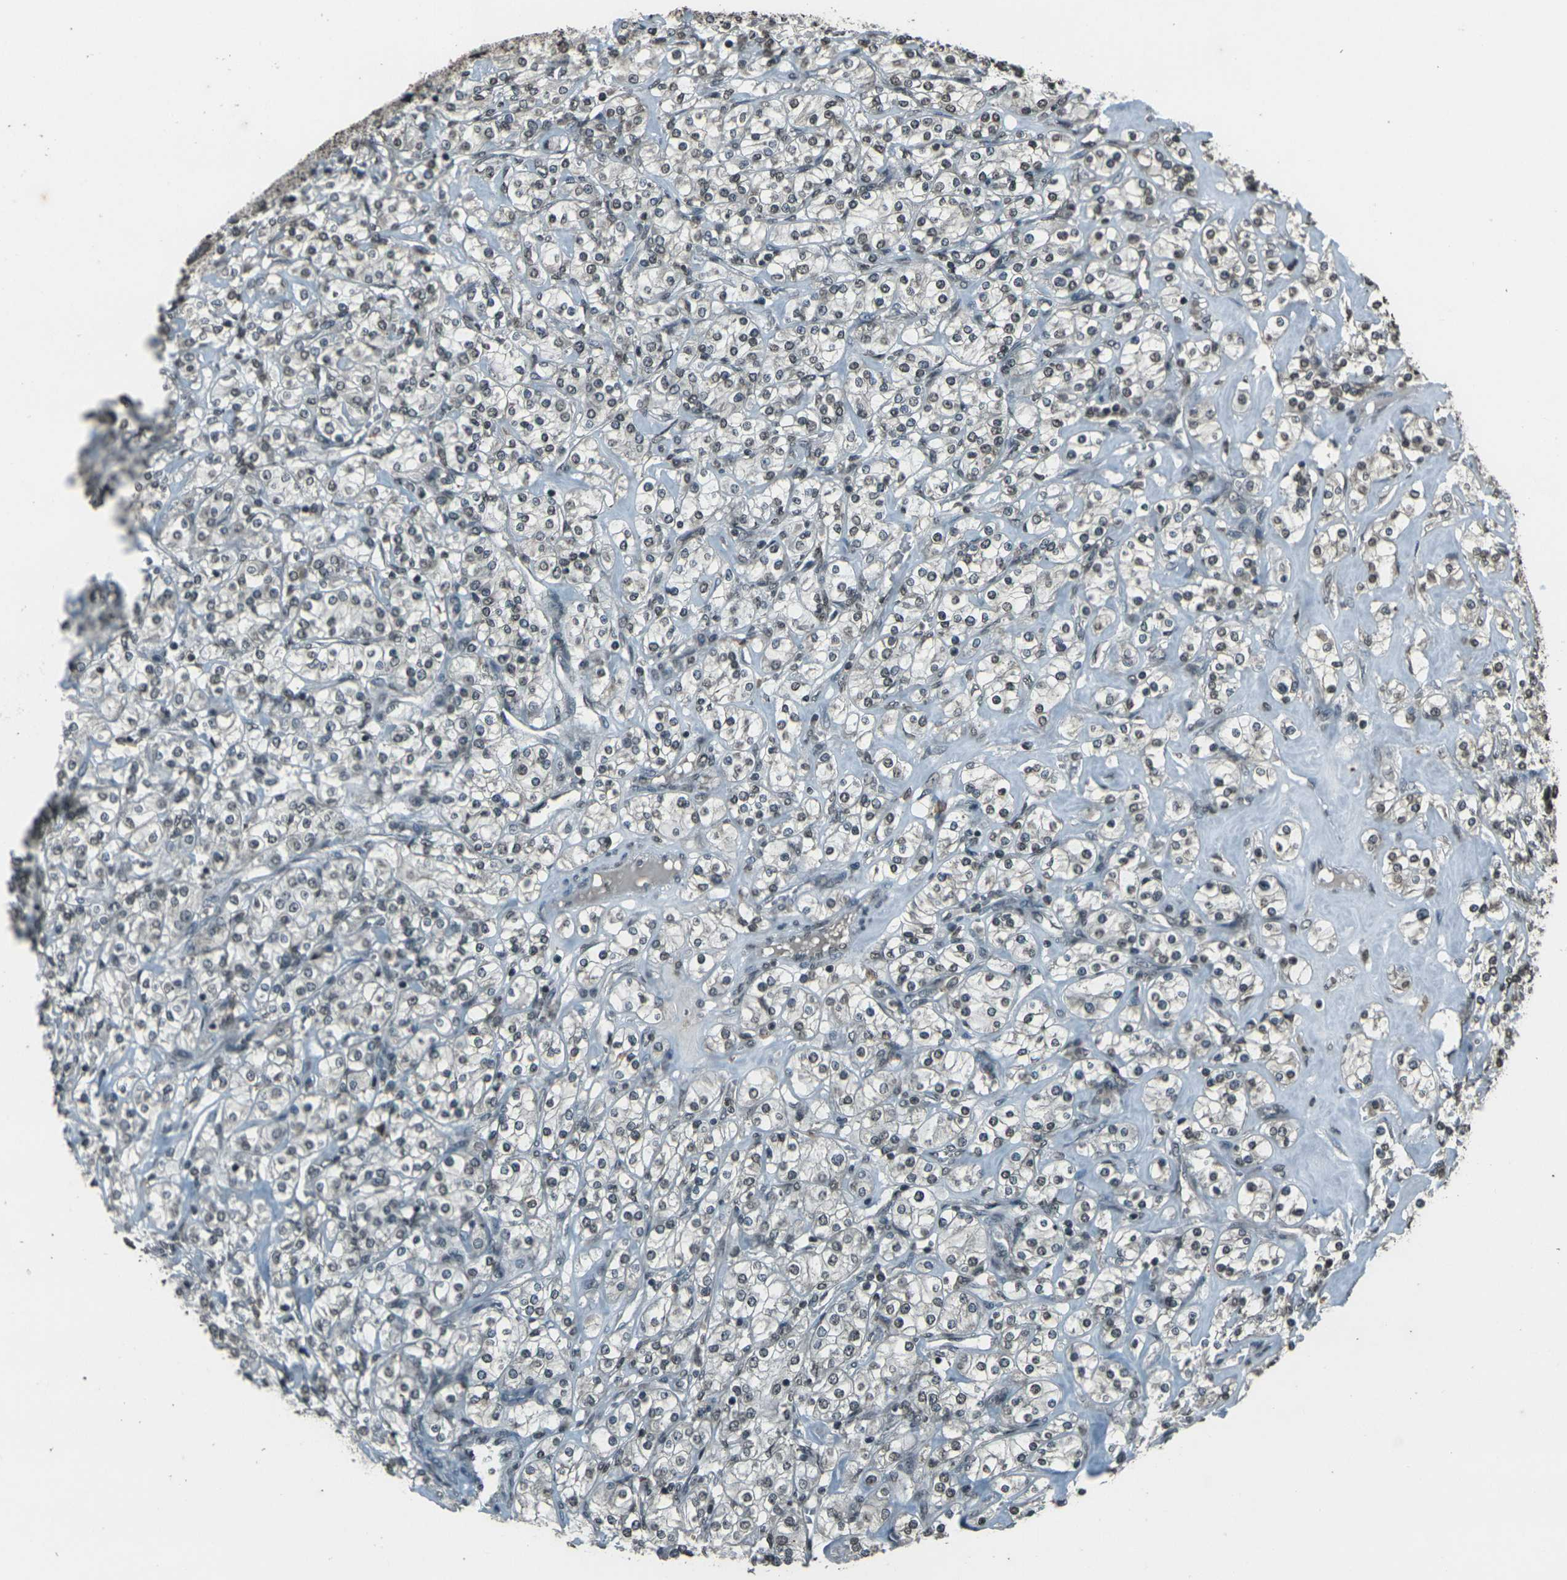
{"staining": {"intensity": "weak", "quantity": ">75%", "location": "nuclear"}, "tissue": "renal cancer", "cell_type": "Tumor cells", "image_type": "cancer", "snomed": [{"axis": "morphology", "description": "Adenocarcinoma, NOS"}, {"axis": "topography", "description": "Kidney"}], "caption": "Protein analysis of renal cancer tissue demonstrates weak nuclear staining in approximately >75% of tumor cells.", "gene": "PRPF8", "patient": {"sex": "male", "age": 77}}